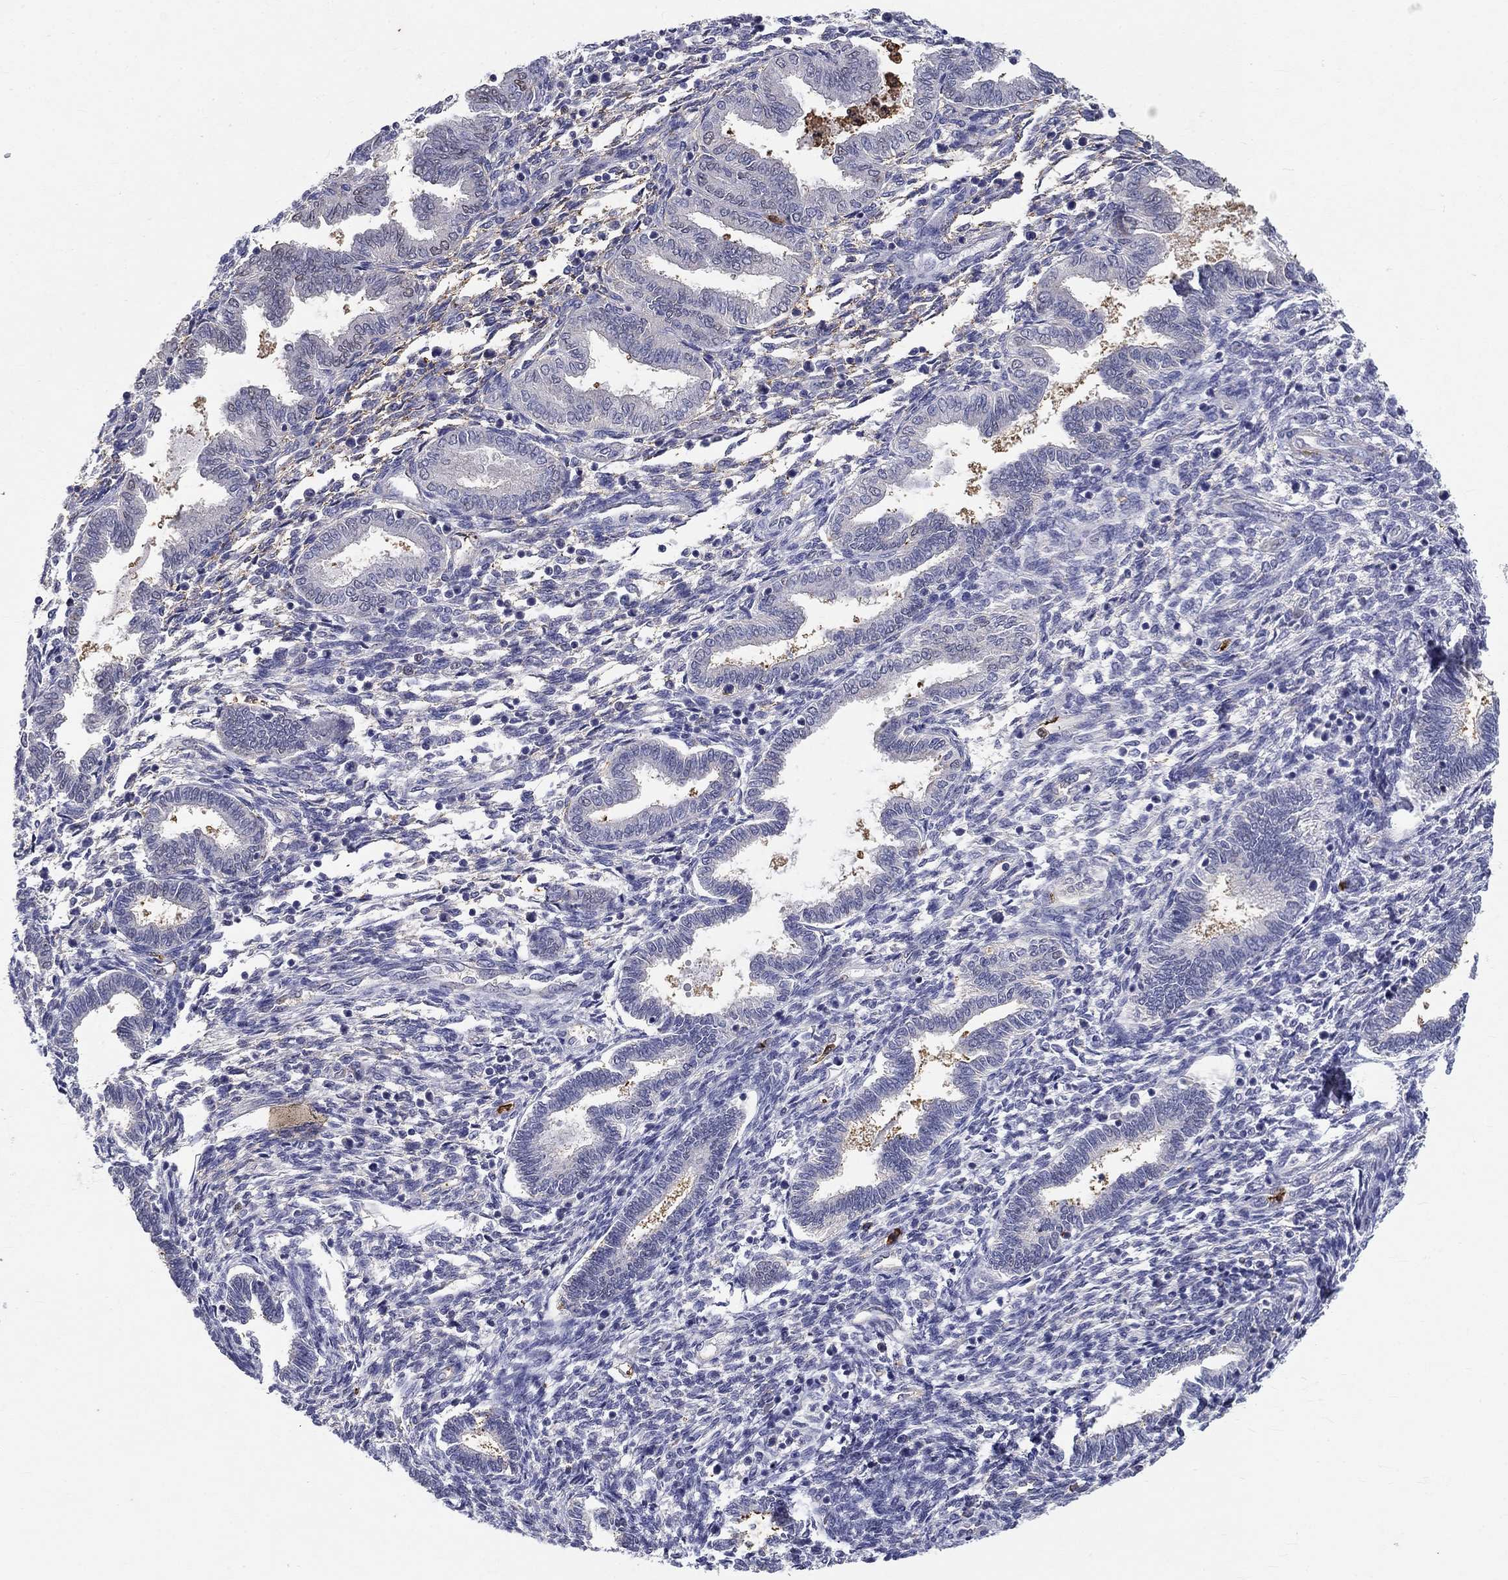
{"staining": {"intensity": "negative", "quantity": "none", "location": "none"}, "tissue": "endometrium", "cell_type": "Cells in endometrial stroma", "image_type": "normal", "snomed": [{"axis": "morphology", "description": "Normal tissue, NOS"}, {"axis": "topography", "description": "Endometrium"}], "caption": "Immunohistochemistry photomicrograph of benign endometrium: endometrium stained with DAB (3,3'-diaminobenzidine) demonstrates no significant protein expression in cells in endometrial stroma.", "gene": "IGSF8", "patient": {"sex": "female", "age": 42}}